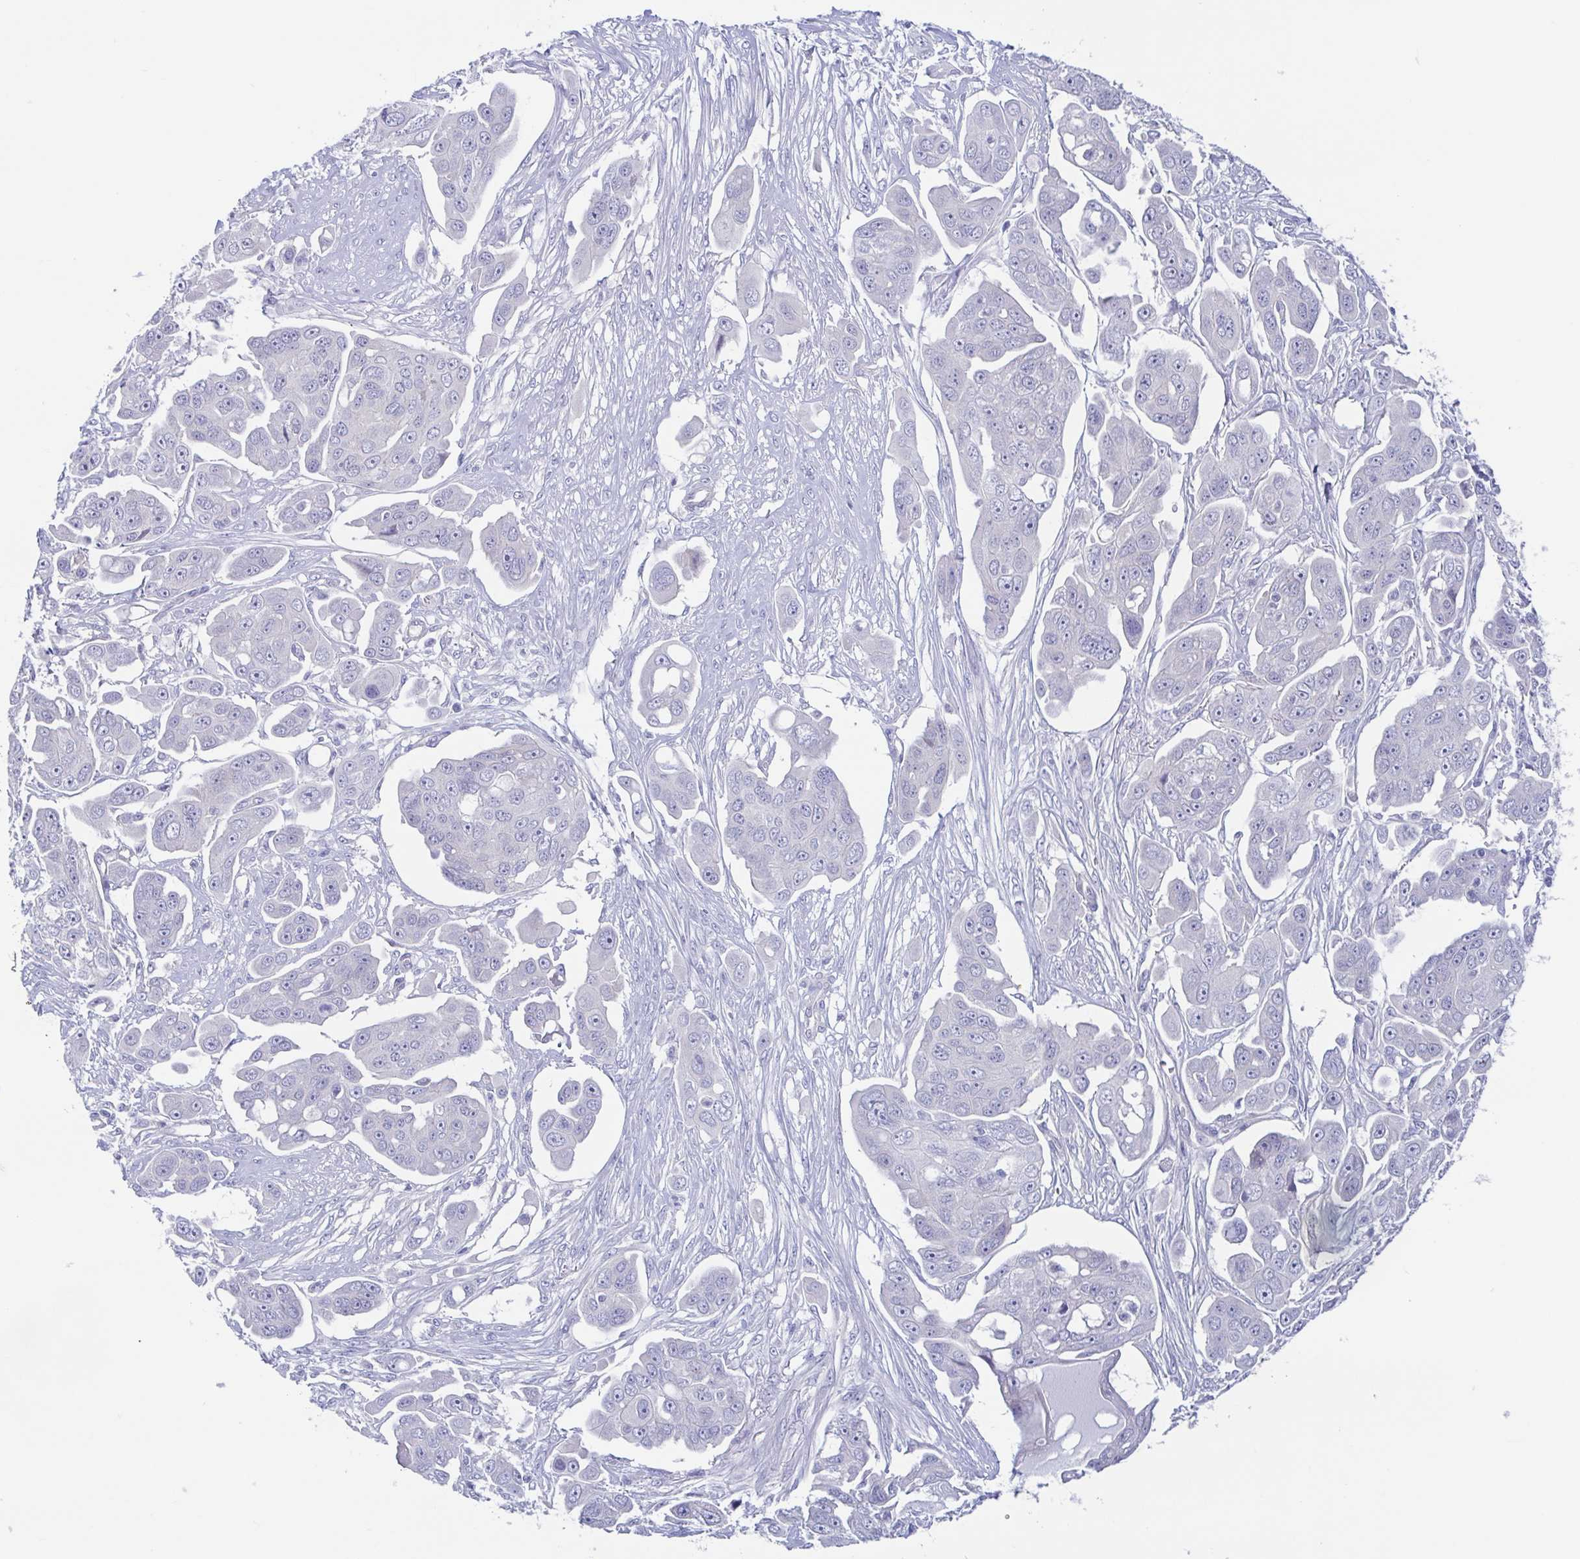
{"staining": {"intensity": "negative", "quantity": "none", "location": "none"}, "tissue": "ovarian cancer", "cell_type": "Tumor cells", "image_type": "cancer", "snomed": [{"axis": "morphology", "description": "Carcinoma, endometroid"}, {"axis": "topography", "description": "Ovary"}], "caption": "Tumor cells are negative for protein expression in human endometroid carcinoma (ovarian).", "gene": "TEX12", "patient": {"sex": "female", "age": 70}}